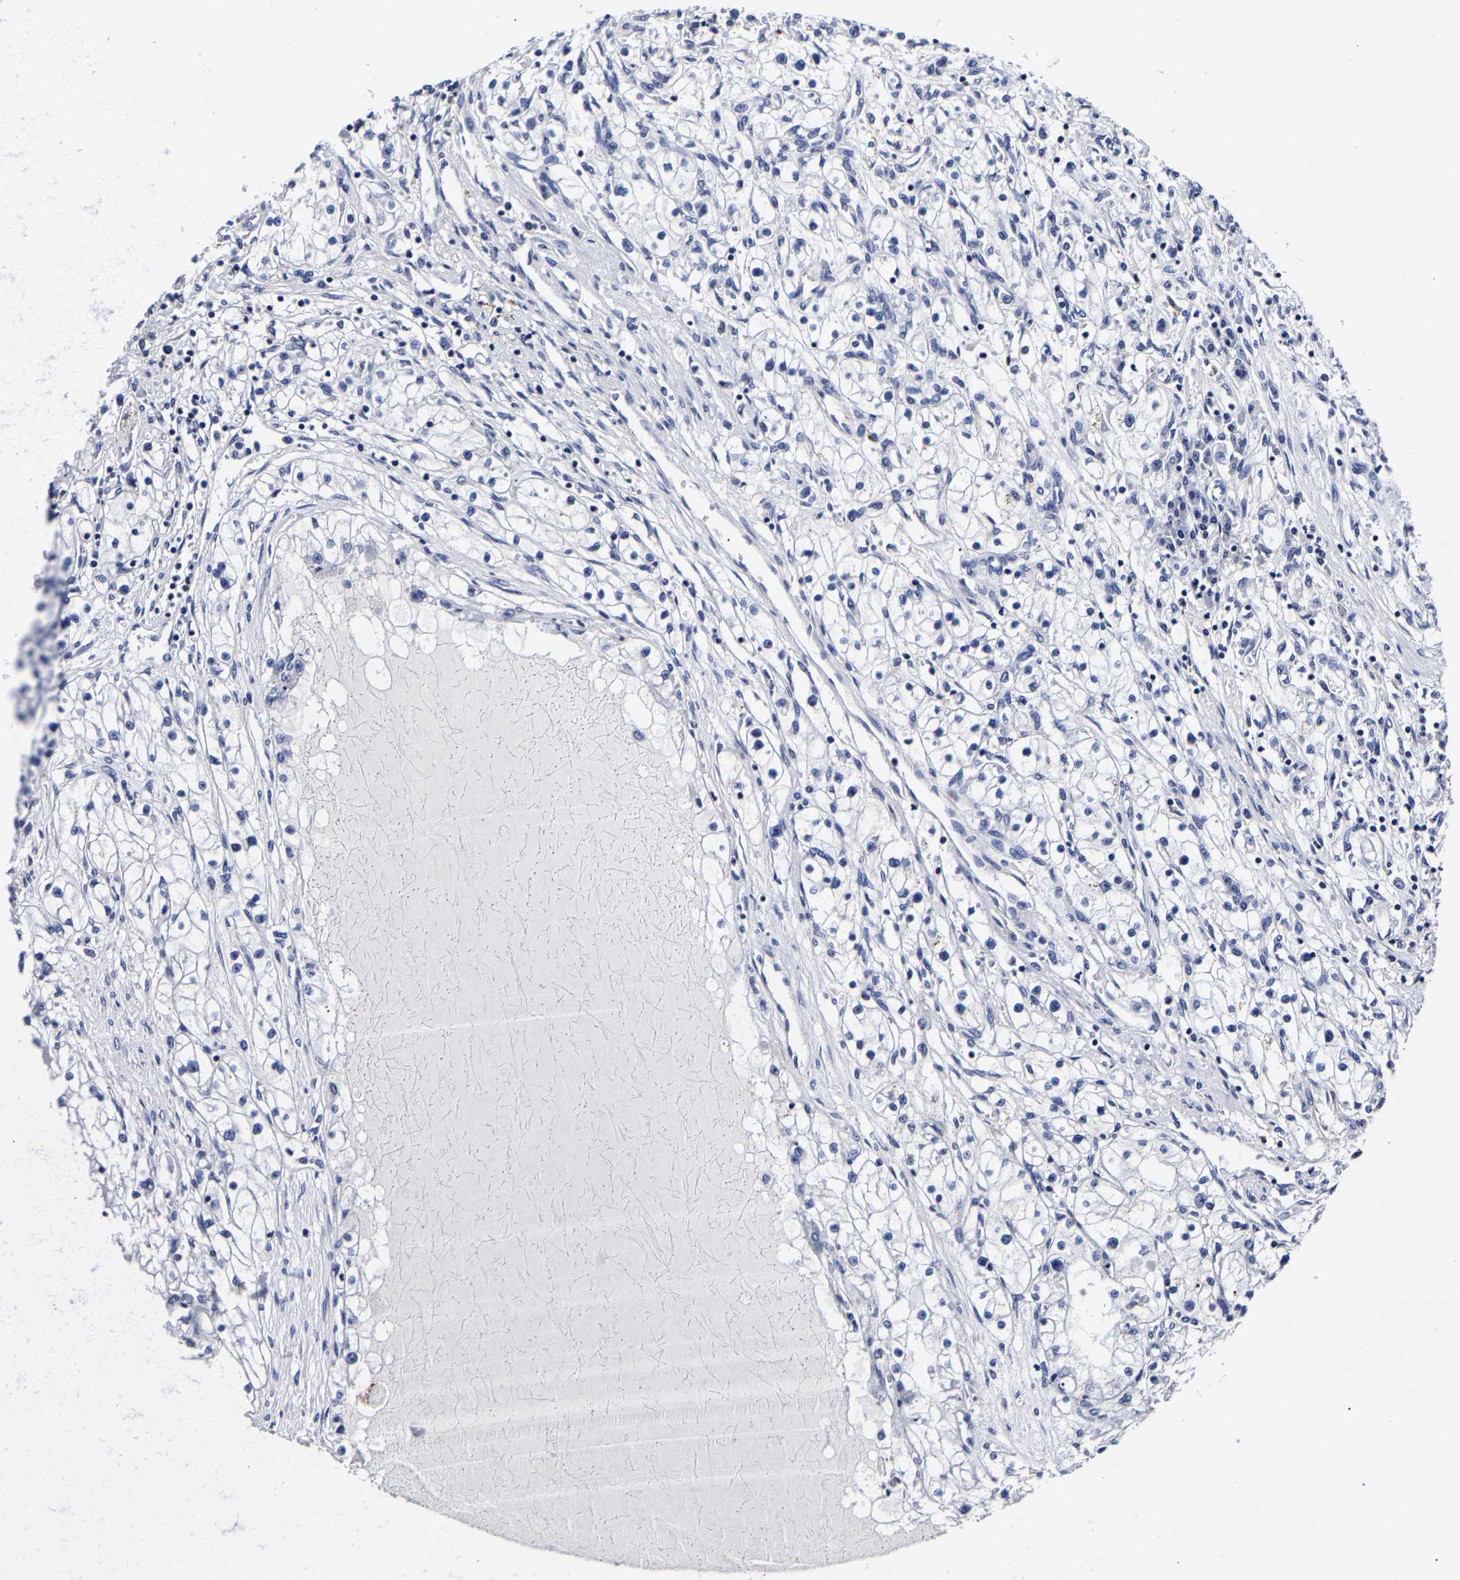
{"staining": {"intensity": "negative", "quantity": "none", "location": "none"}, "tissue": "renal cancer", "cell_type": "Tumor cells", "image_type": "cancer", "snomed": [{"axis": "morphology", "description": "Adenocarcinoma, NOS"}, {"axis": "topography", "description": "Kidney"}], "caption": "Tumor cells are negative for protein expression in human renal adenocarcinoma. (Stains: DAB immunohistochemistry (IHC) with hematoxylin counter stain, Microscopy: brightfield microscopy at high magnification).", "gene": "AKAP4", "patient": {"sex": "male", "age": 68}}